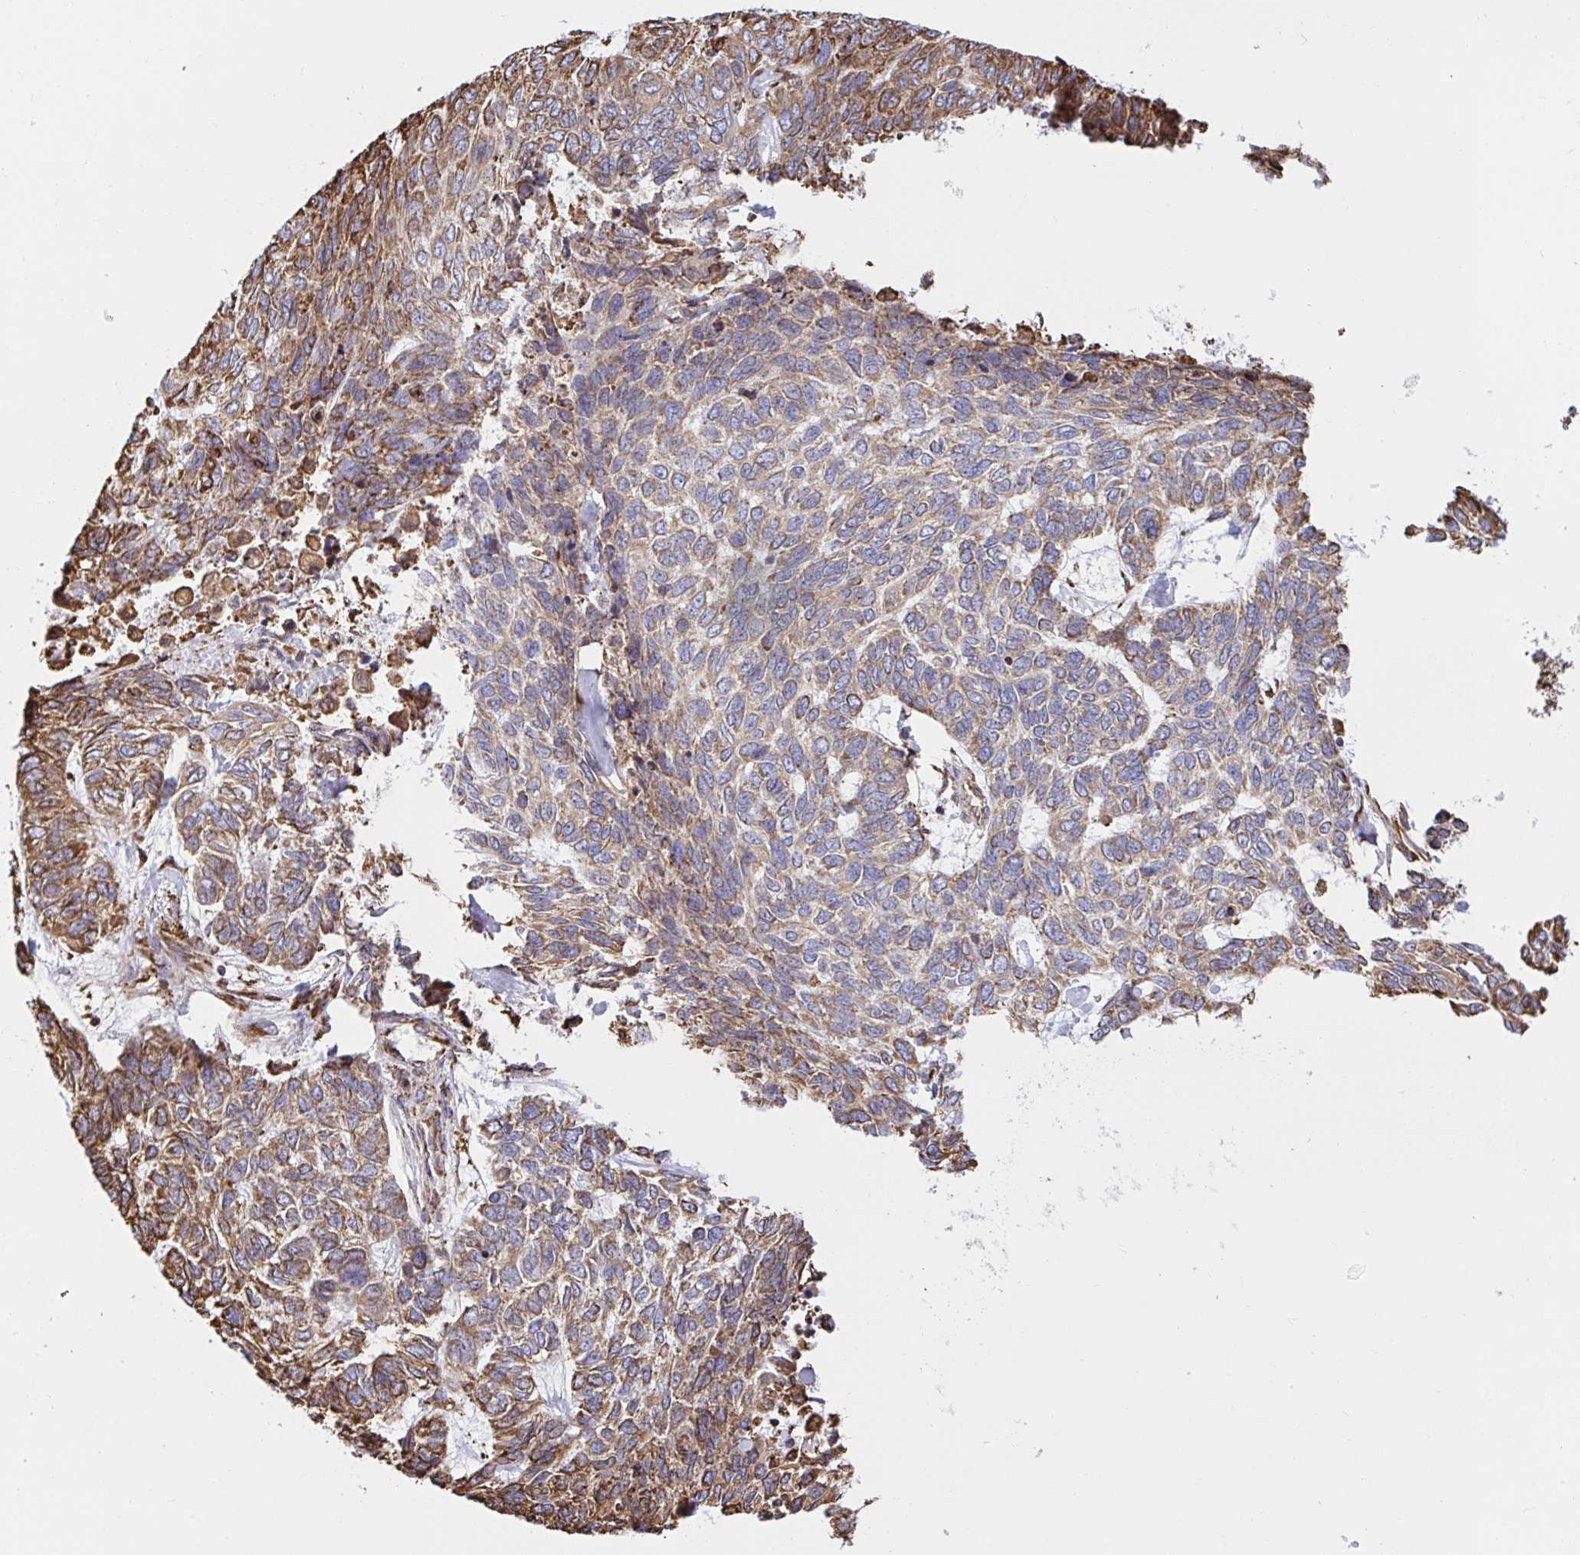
{"staining": {"intensity": "moderate", "quantity": "25%-75%", "location": "cytoplasmic/membranous"}, "tissue": "skin cancer", "cell_type": "Tumor cells", "image_type": "cancer", "snomed": [{"axis": "morphology", "description": "Basal cell carcinoma"}, {"axis": "topography", "description": "Skin"}], "caption": "Immunohistochemistry of human skin cancer demonstrates medium levels of moderate cytoplasmic/membranous staining in approximately 25%-75% of tumor cells. Using DAB (brown) and hematoxylin (blue) stains, captured at high magnification using brightfield microscopy.", "gene": "CLGN", "patient": {"sex": "female", "age": 65}}